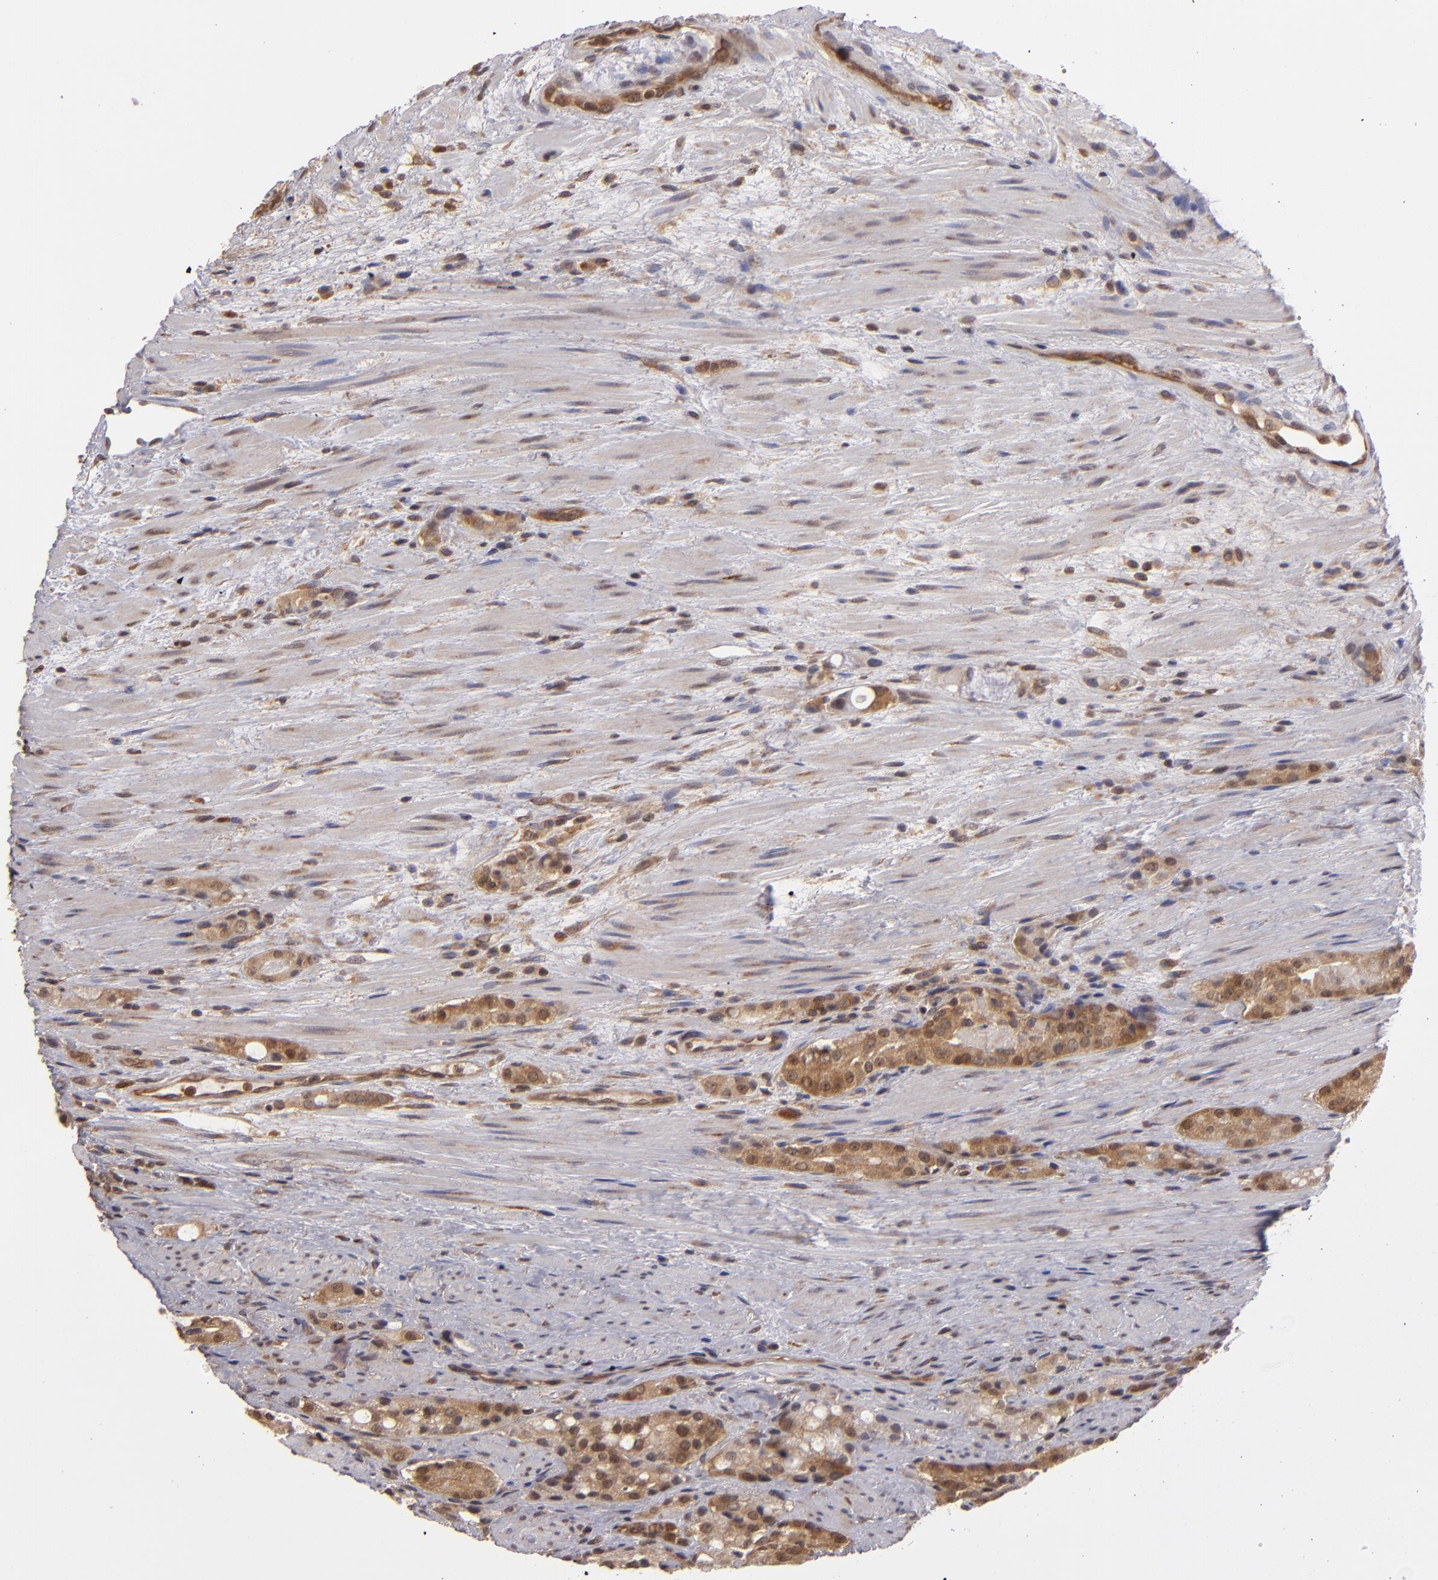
{"staining": {"intensity": "moderate", "quantity": ">75%", "location": "cytoplasmic/membranous"}, "tissue": "prostate cancer", "cell_type": "Tumor cells", "image_type": "cancer", "snomed": [{"axis": "morphology", "description": "Adenocarcinoma, High grade"}, {"axis": "topography", "description": "Prostate"}], "caption": "Tumor cells show medium levels of moderate cytoplasmic/membranous staining in about >75% of cells in human high-grade adenocarcinoma (prostate).", "gene": "MAPK3", "patient": {"sex": "male", "age": 72}}